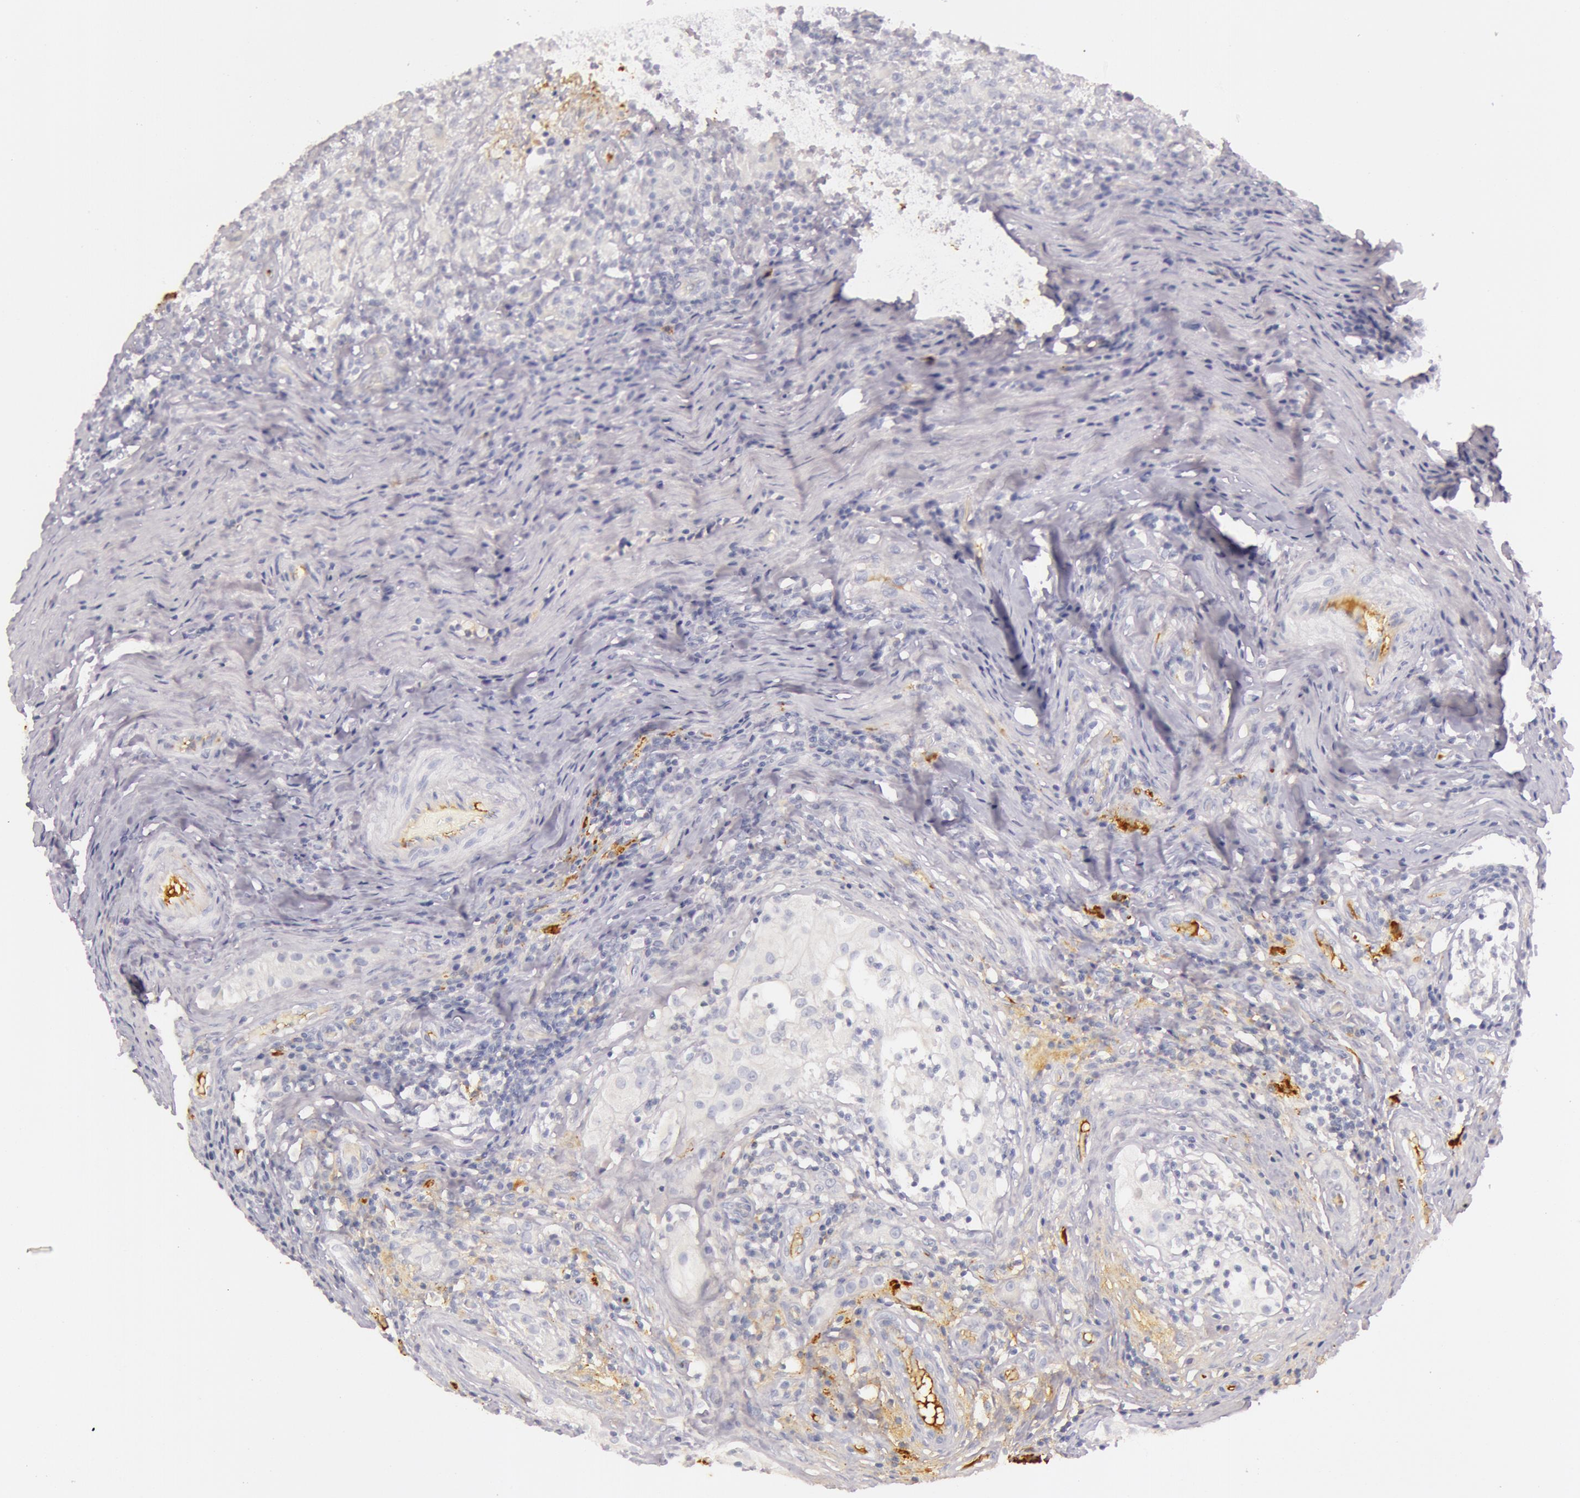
{"staining": {"intensity": "negative", "quantity": "none", "location": "none"}, "tissue": "testis cancer", "cell_type": "Tumor cells", "image_type": "cancer", "snomed": [{"axis": "morphology", "description": "Seminoma, NOS"}, {"axis": "topography", "description": "Testis"}], "caption": "This is a image of immunohistochemistry staining of testis cancer (seminoma), which shows no staining in tumor cells. (DAB IHC visualized using brightfield microscopy, high magnification).", "gene": "C4BPA", "patient": {"sex": "male", "age": 34}}